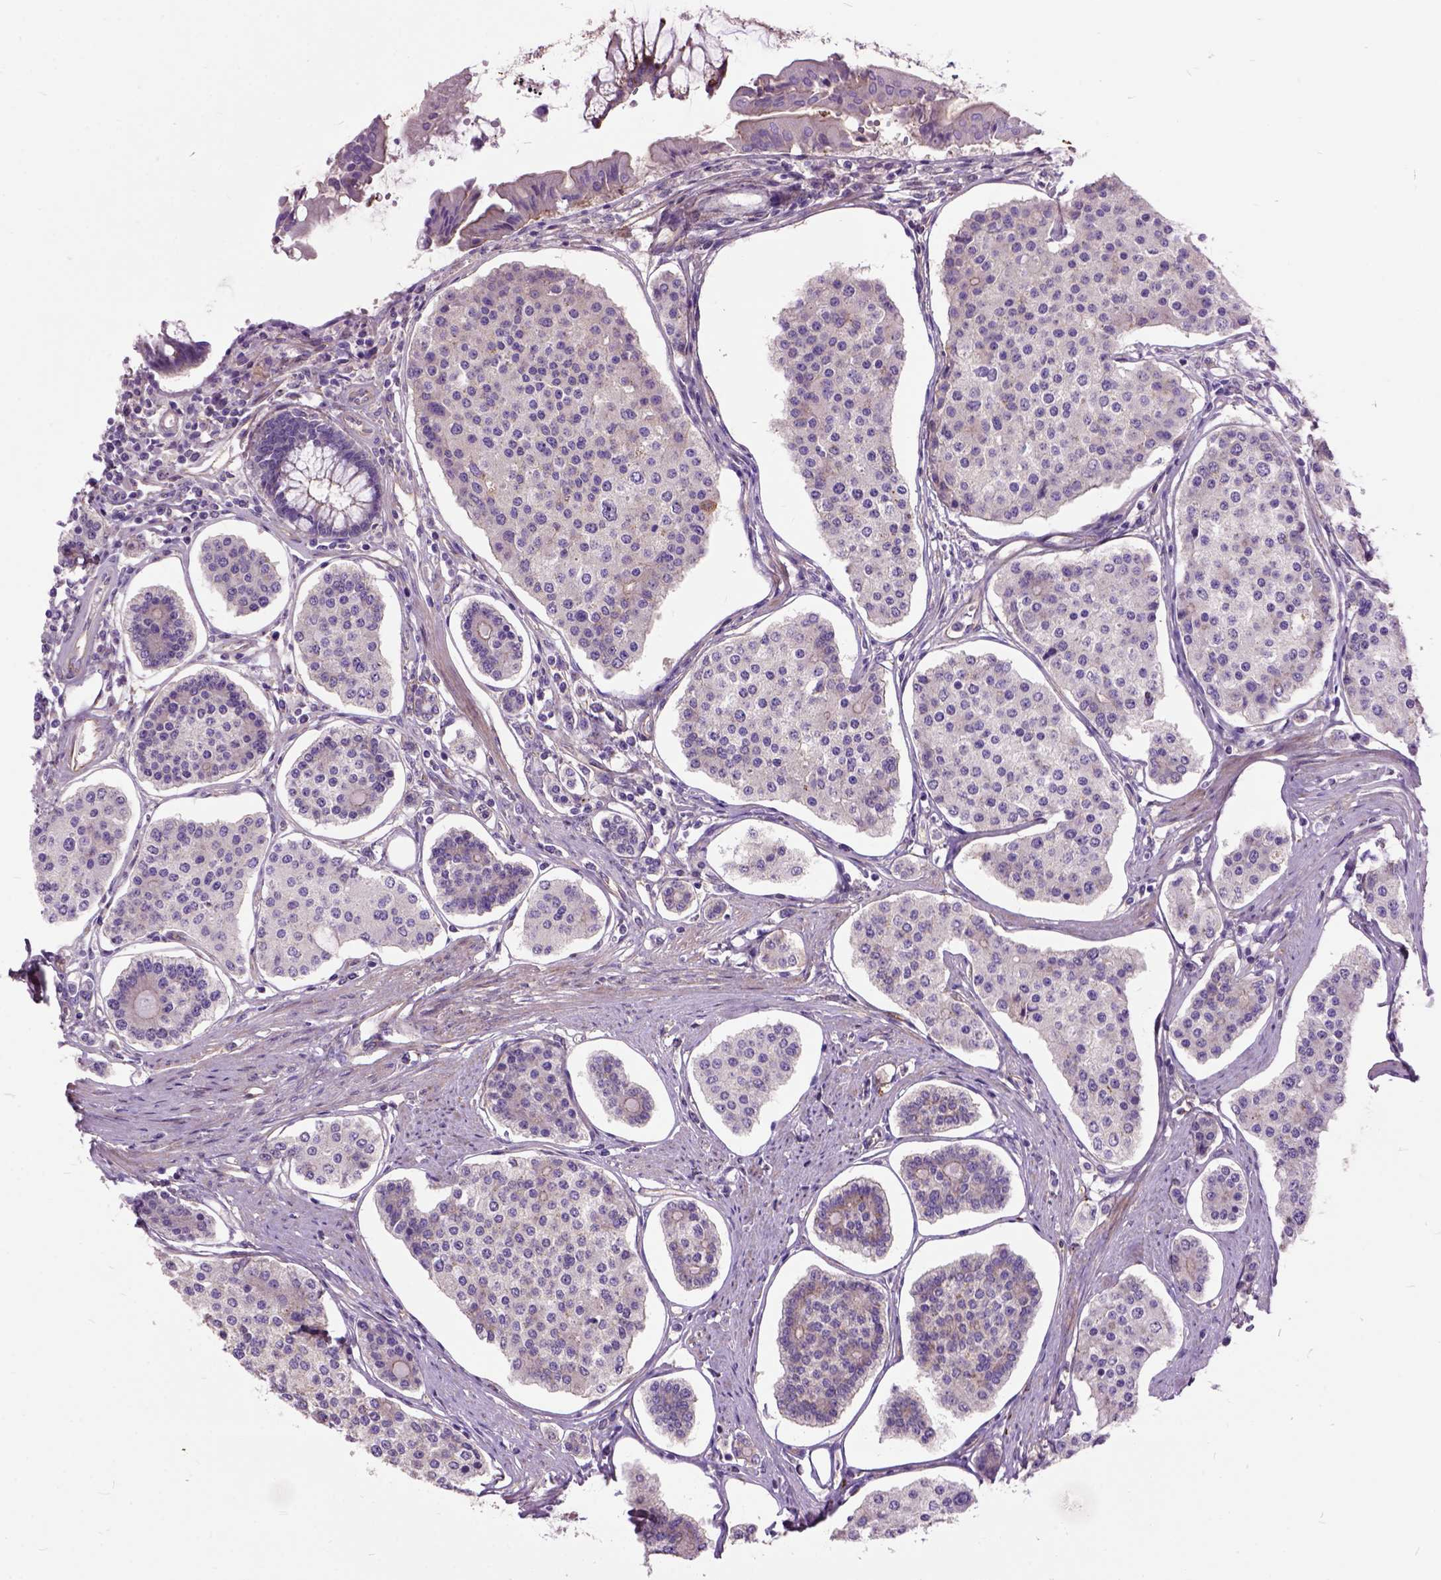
{"staining": {"intensity": "negative", "quantity": "none", "location": "none"}, "tissue": "carcinoid", "cell_type": "Tumor cells", "image_type": "cancer", "snomed": [{"axis": "morphology", "description": "Carcinoid, malignant, NOS"}, {"axis": "topography", "description": "Small intestine"}], "caption": "Immunohistochemistry (IHC) image of carcinoid stained for a protein (brown), which exhibits no expression in tumor cells.", "gene": "MAPT", "patient": {"sex": "female", "age": 65}}